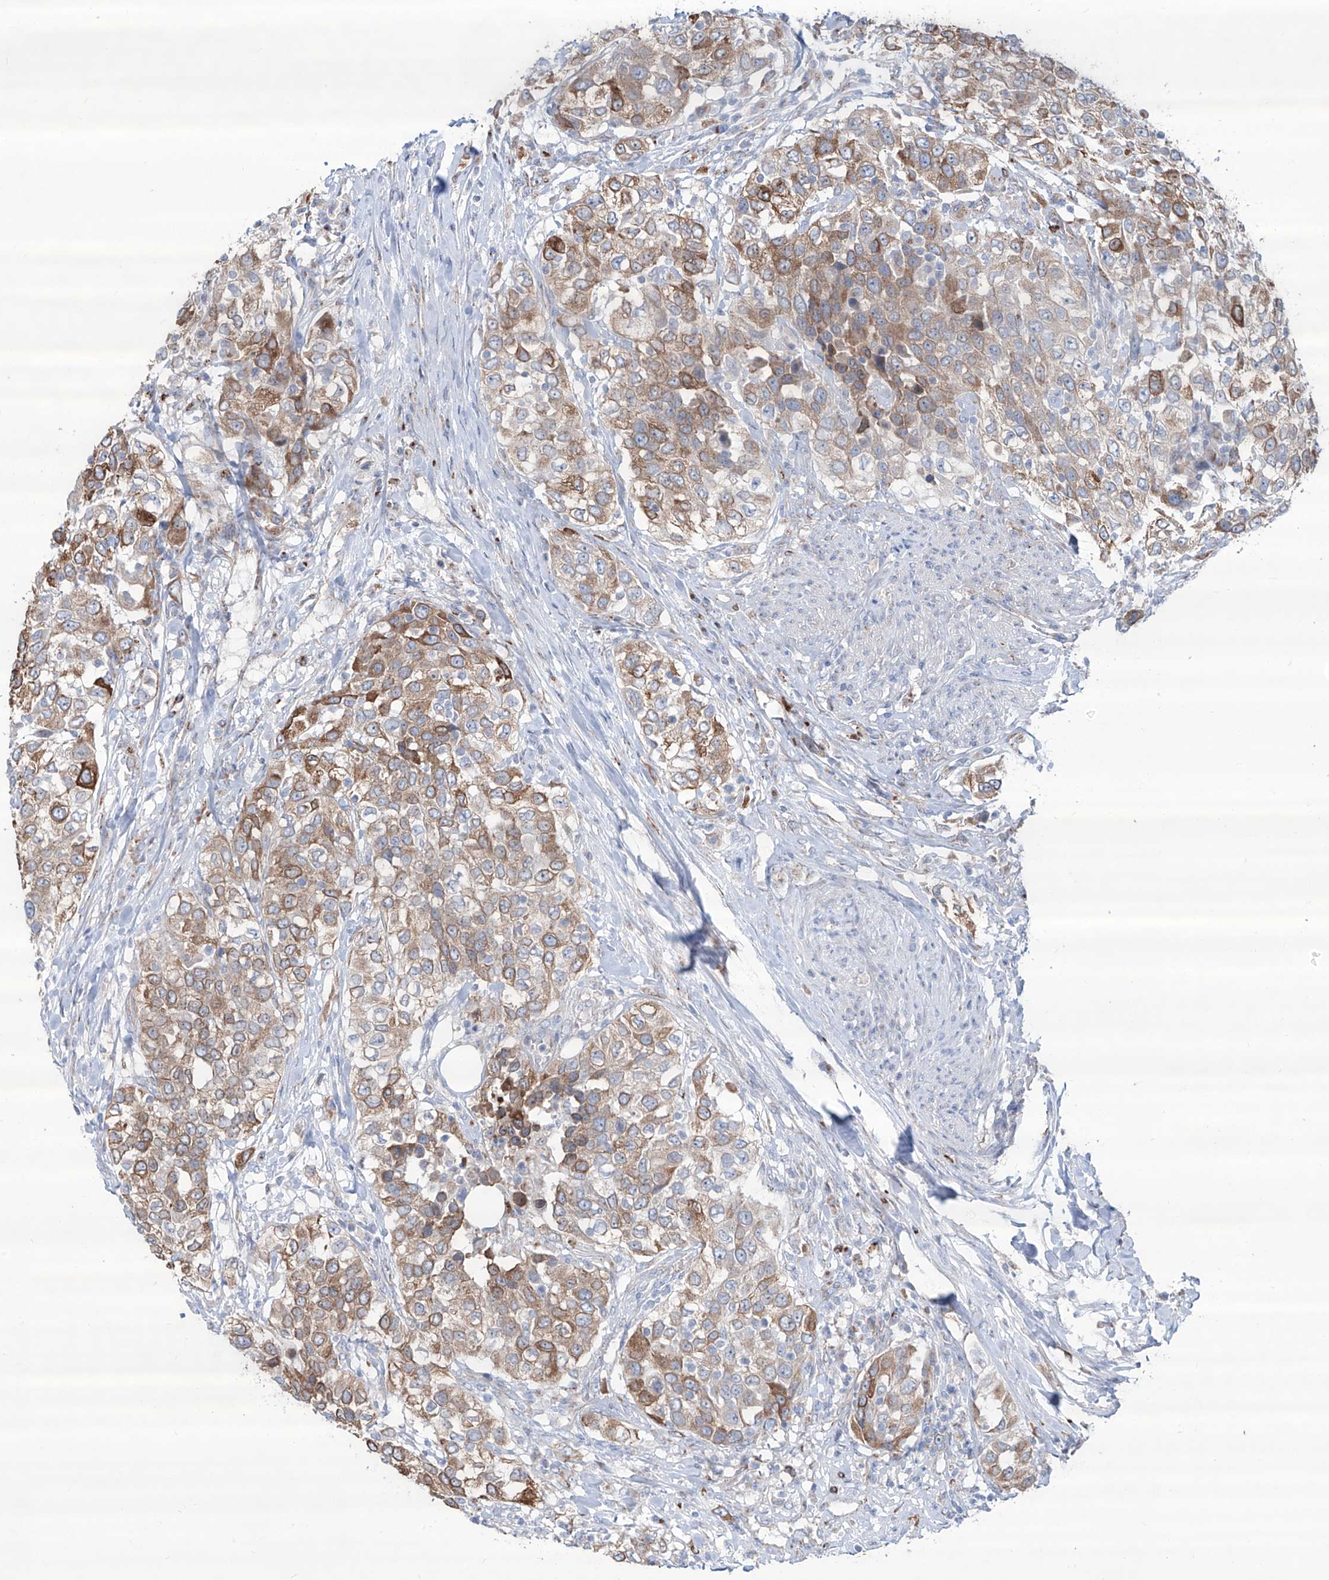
{"staining": {"intensity": "moderate", "quantity": "25%-75%", "location": "cytoplasmic/membranous"}, "tissue": "urothelial cancer", "cell_type": "Tumor cells", "image_type": "cancer", "snomed": [{"axis": "morphology", "description": "Urothelial carcinoma, High grade"}, {"axis": "topography", "description": "Urinary bladder"}], "caption": "Immunohistochemical staining of urothelial cancer displays moderate cytoplasmic/membranous protein positivity in about 25%-75% of tumor cells.", "gene": "CDH5", "patient": {"sex": "female", "age": 80}}